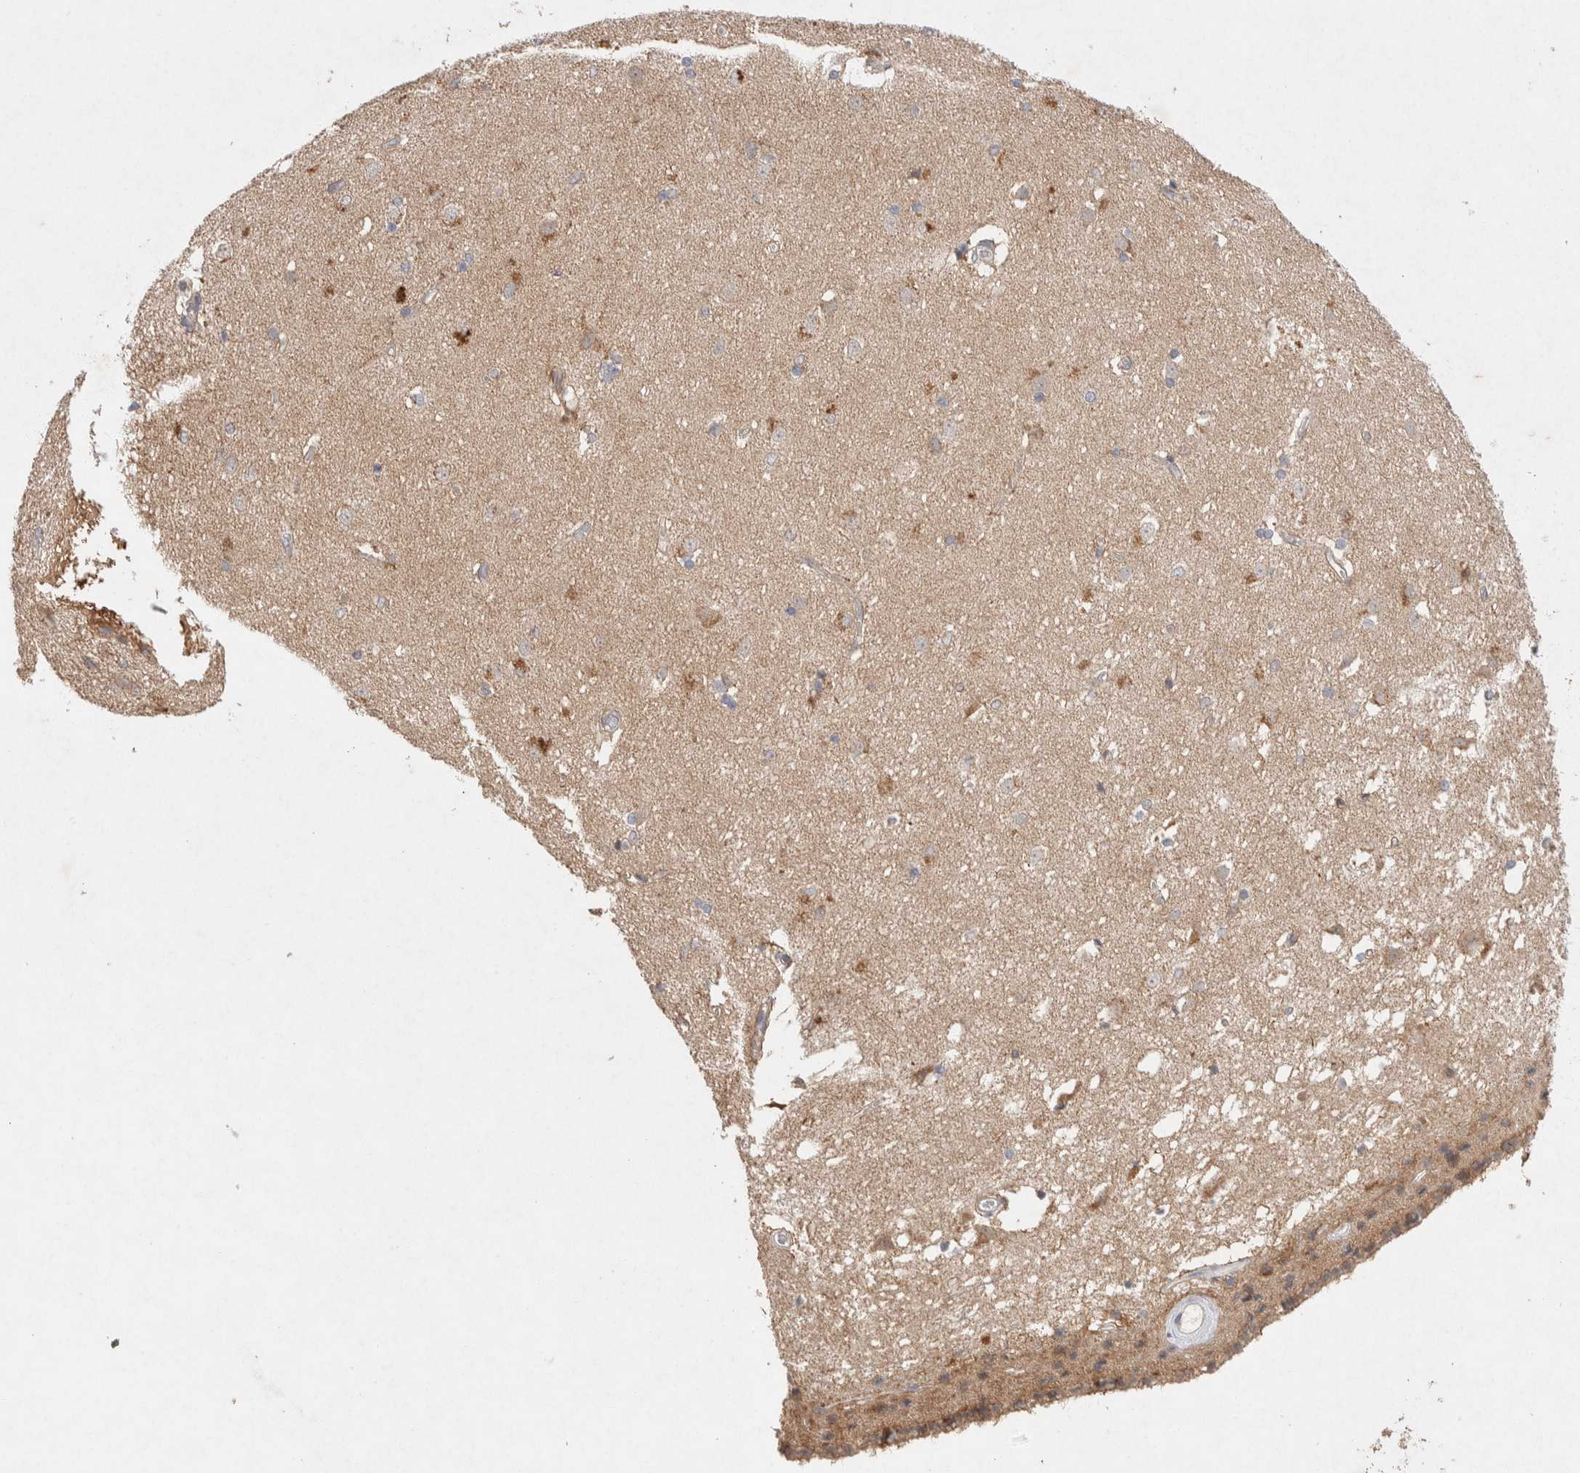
{"staining": {"intensity": "negative", "quantity": "none", "location": "none"}, "tissue": "caudate", "cell_type": "Glial cells", "image_type": "normal", "snomed": [{"axis": "morphology", "description": "Normal tissue, NOS"}, {"axis": "topography", "description": "Lateral ventricle wall"}], "caption": "An IHC image of unremarkable caudate is shown. There is no staining in glial cells of caudate. Brightfield microscopy of IHC stained with DAB (brown) and hematoxylin (blue), captured at high magnification.", "gene": "CMTM4", "patient": {"sex": "female", "age": 19}}